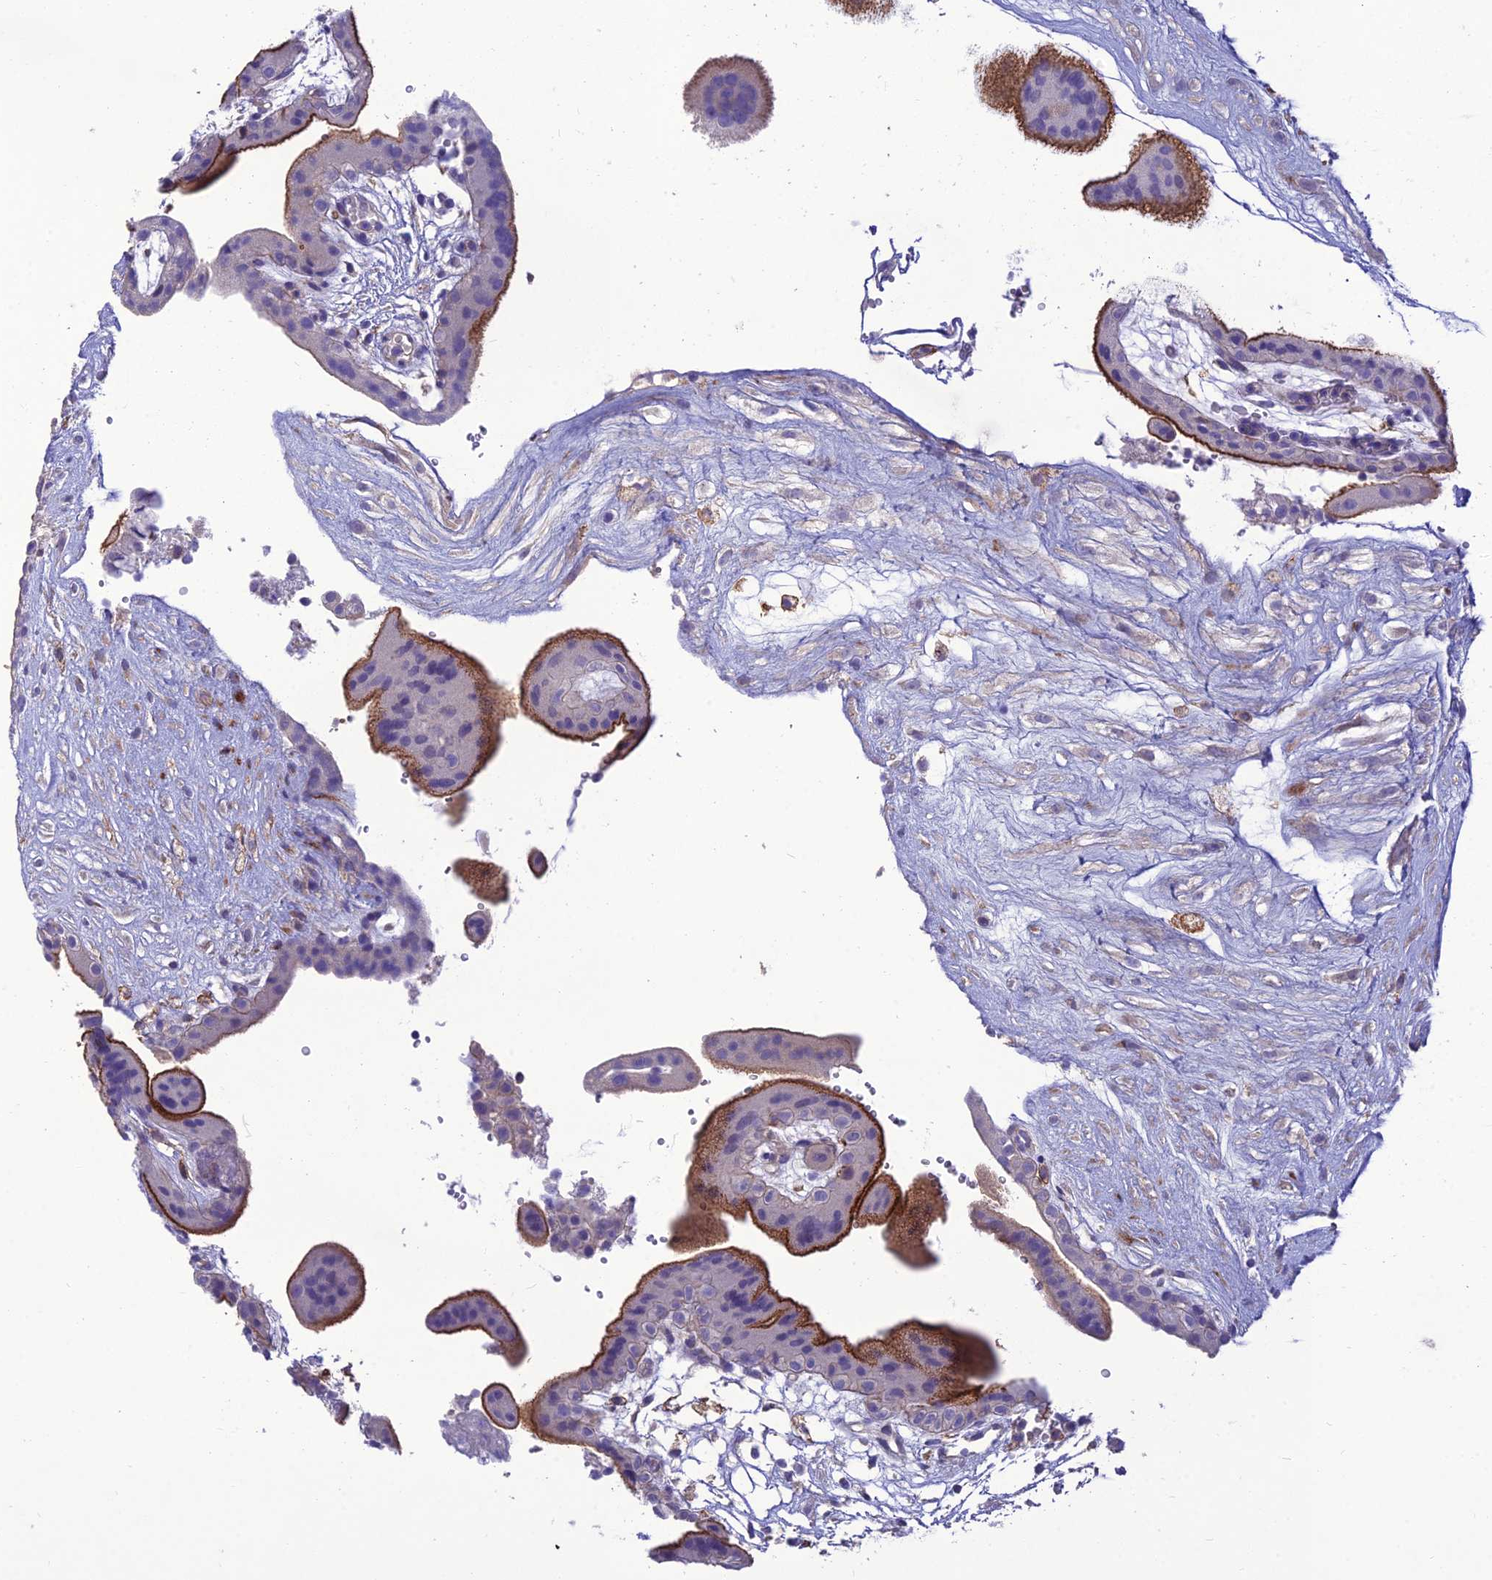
{"staining": {"intensity": "negative", "quantity": "none", "location": "none"}, "tissue": "placenta", "cell_type": "Decidual cells", "image_type": "normal", "snomed": [{"axis": "morphology", "description": "Normal tissue, NOS"}, {"axis": "topography", "description": "Placenta"}], "caption": "This is an immunohistochemistry micrograph of normal placenta. There is no positivity in decidual cells.", "gene": "TEKT3", "patient": {"sex": "female", "age": 18}}